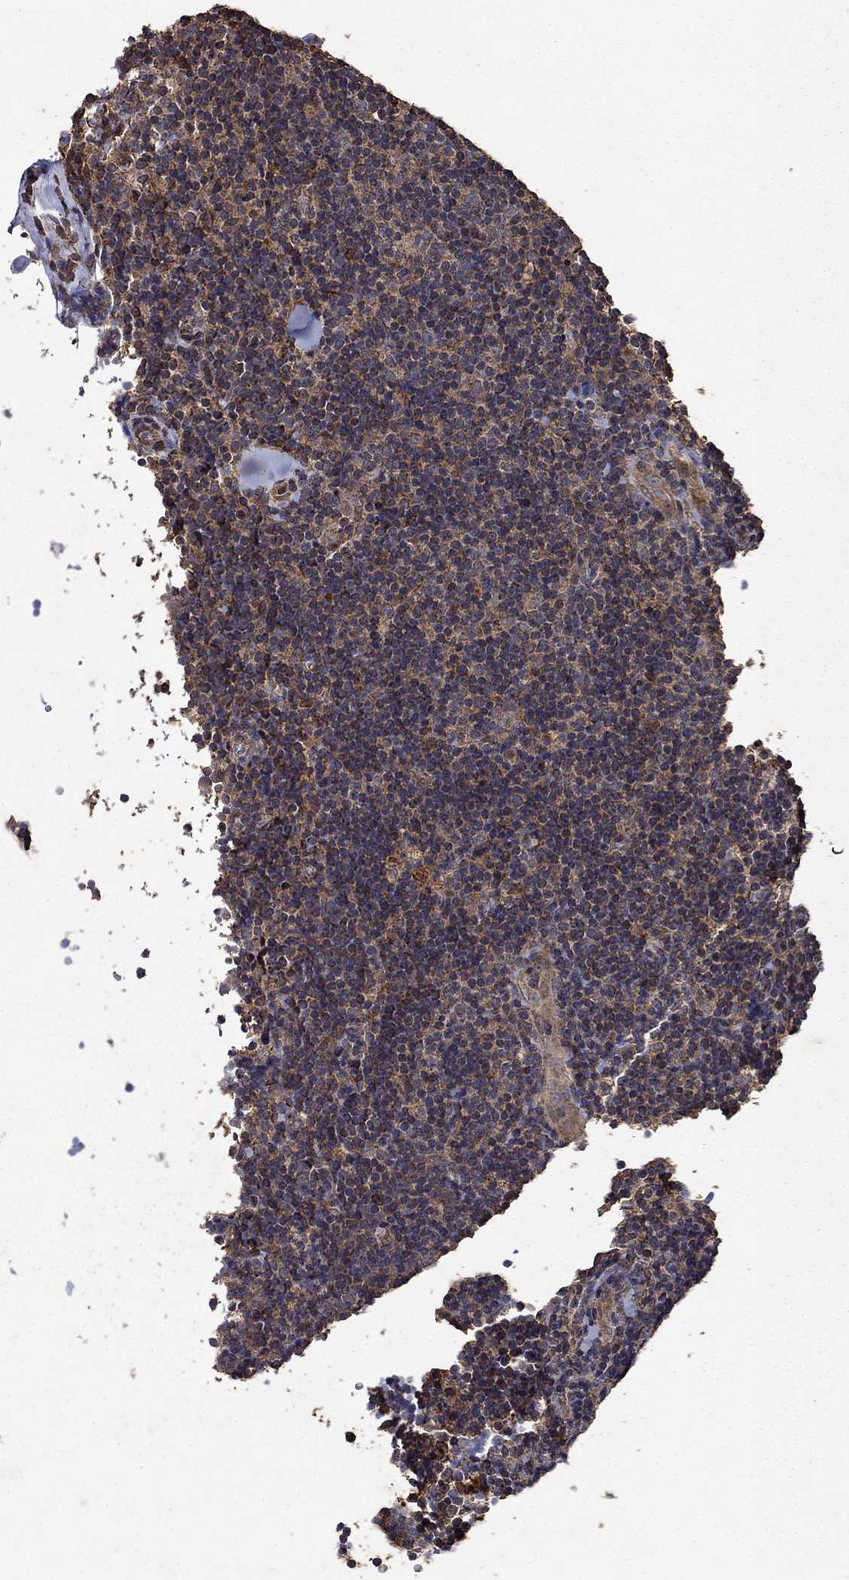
{"staining": {"intensity": "moderate", "quantity": "<25%", "location": "cytoplasmic/membranous"}, "tissue": "lymphoma", "cell_type": "Tumor cells", "image_type": "cancer", "snomed": [{"axis": "morphology", "description": "Malignant lymphoma, non-Hodgkin's type, Low grade"}, {"axis": "topography", "description": "Lymph node"}], "caption": "Malignant lymphoma, non-Hodgkin's type (low-grade) was stained to show a protein in brown. There is low levels of moderate cytoplasmic/membranous staining in approximately <25% of tumor cells.", "gene": "IFRD1", "patient": {"sex": "female", "age": 56}}